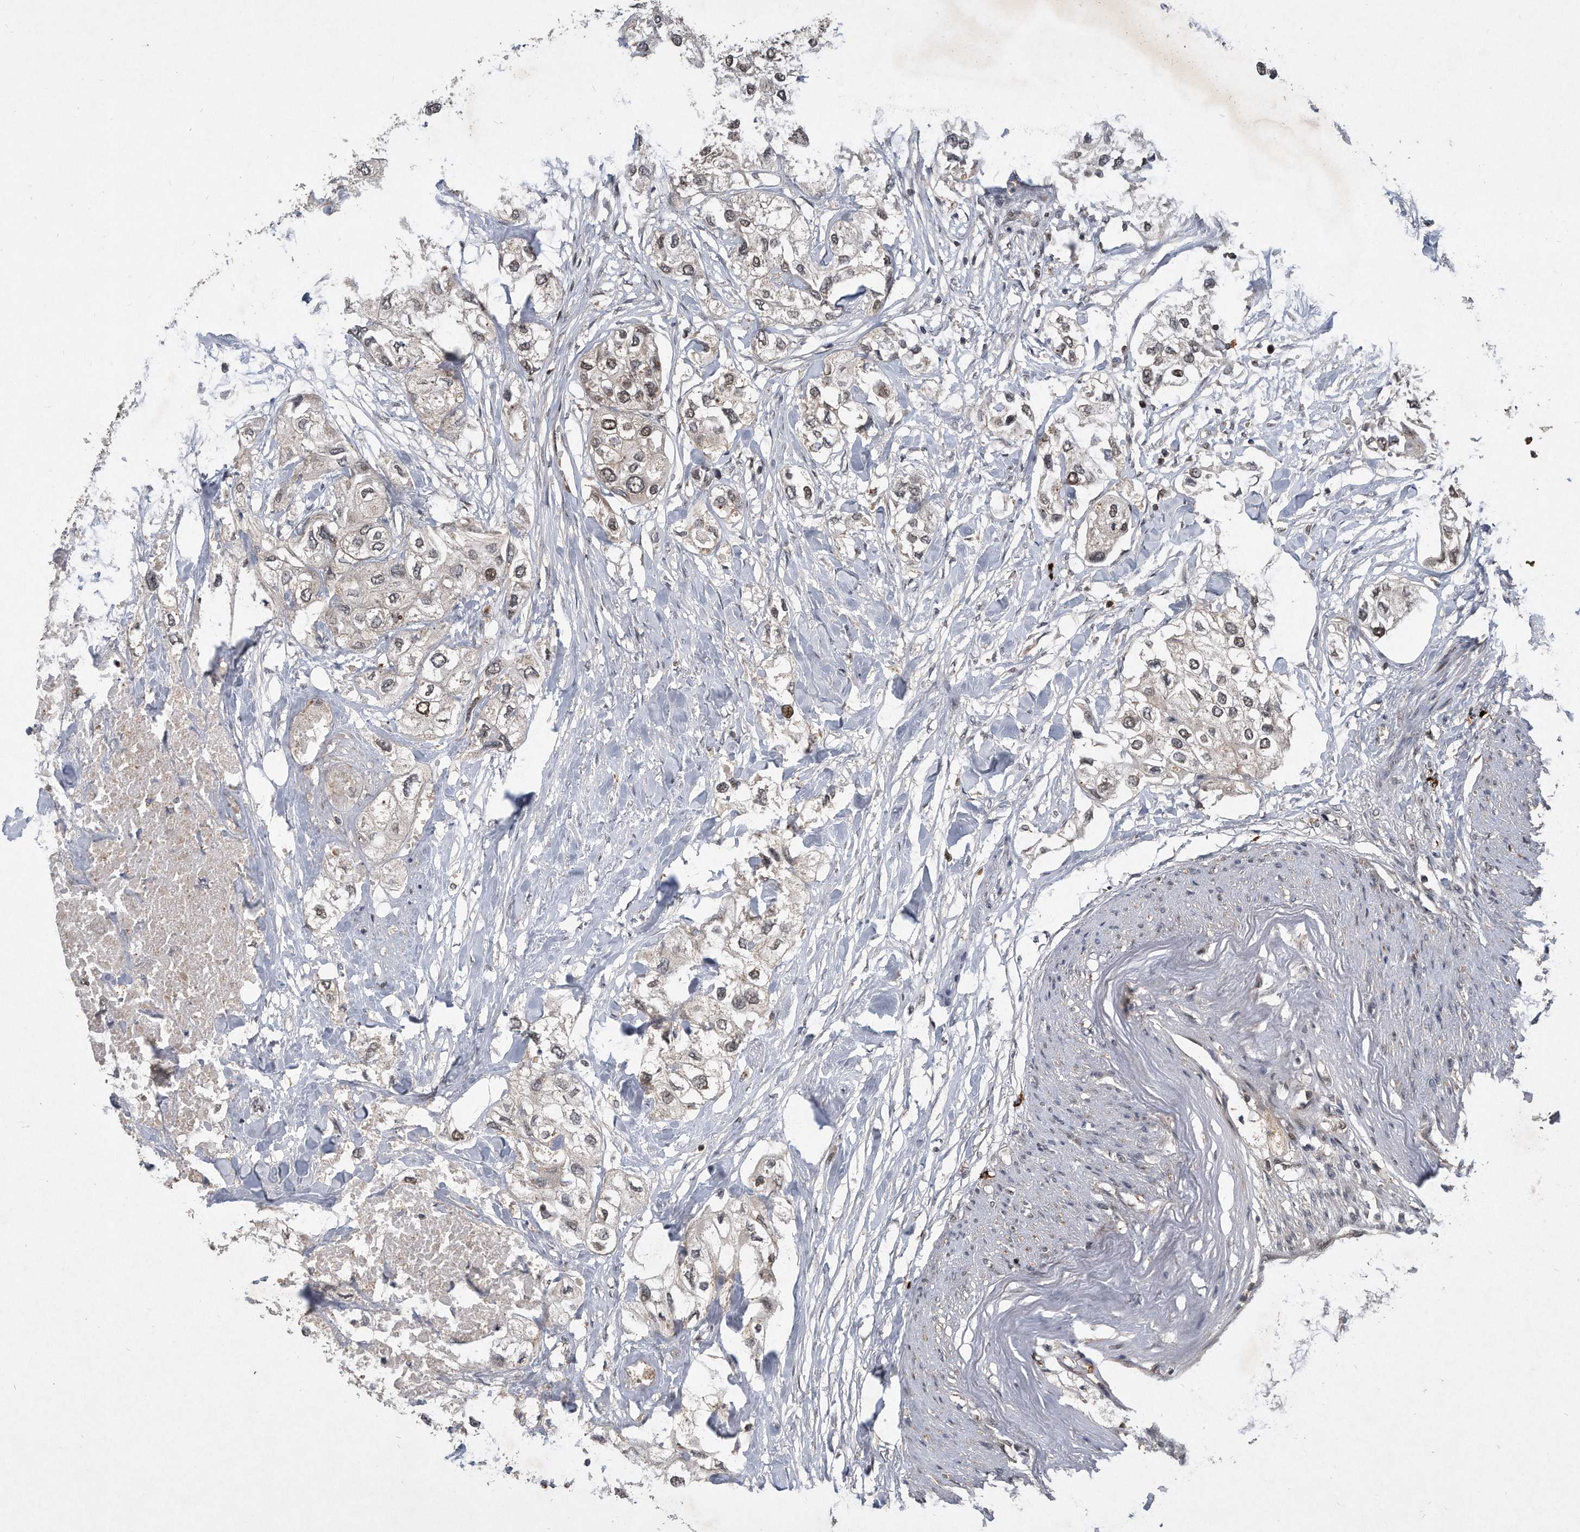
{"staining": {"intensity": "weak", "quantity": "25%-75%", "location": "nuclear"}, "tissue": "urothelial cancer", "cell_type": "Tumor cells", "image_type": "cancer", "snomed": [{"axis": "morphology", "description": "Urothelial carcinoma, High grade"}, {"axis": "topography", "description": "Urinary bladder"}], "caption": "Tumor cells exhibit low levels of weak nuclear expression in approximately 25%-75% of cells in human urothelial carcinoma (high-grade).", "gene": "PGBD2", "patient": {"sex": "male", "age": 64}}